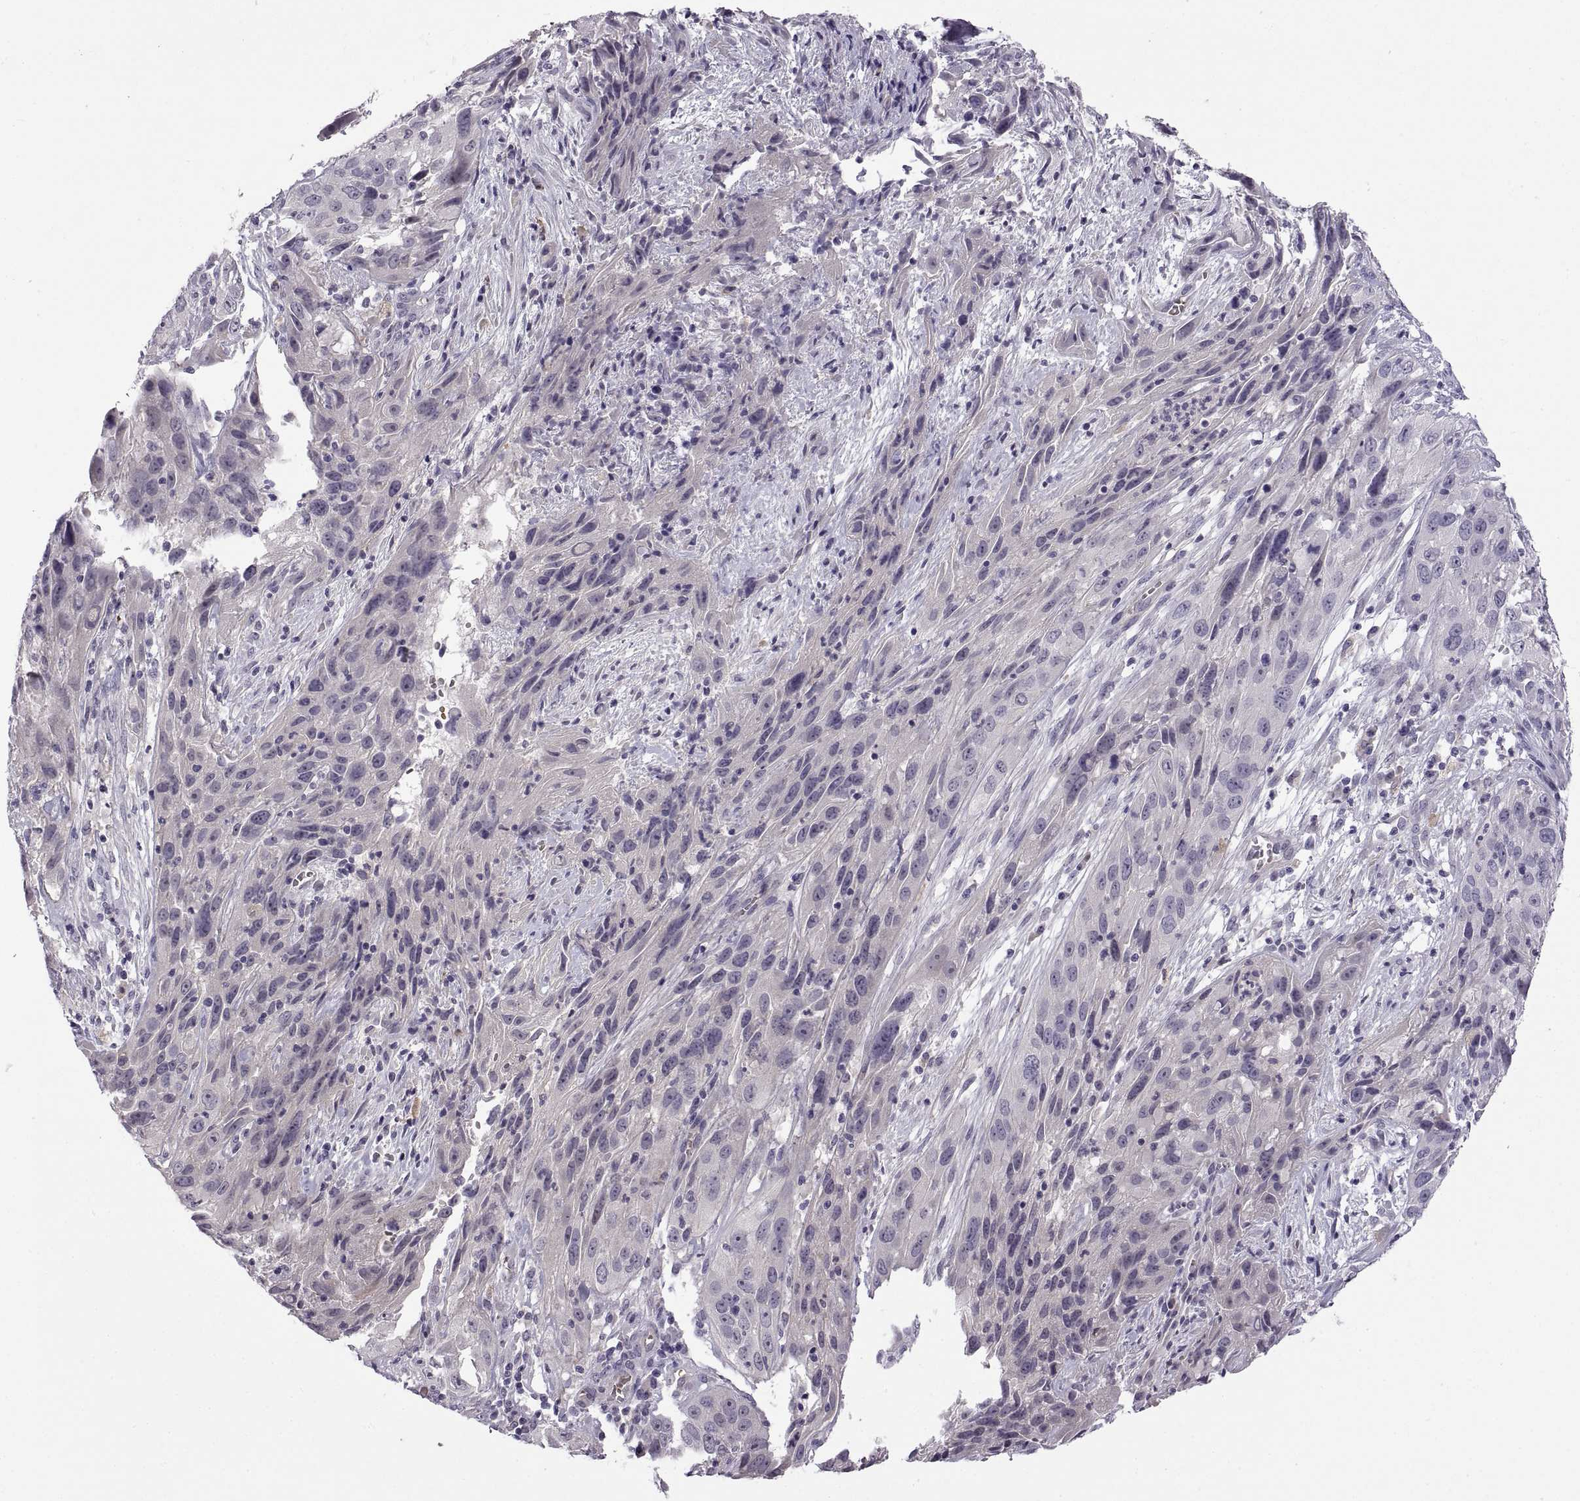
{"staining": {"intensity": "negative", "quantity": "none", "location": "none"}, "tissue": "cervical cancer", "cell_type": "Tumor cells", "image_type": "cancer", "snomed": [{"axis": "morphology", "description": "Squamous cell carcinoma, NOS"}, {"axis": "topography", "description": "Cervix"}], "caption": "Micrograph shows no significant protein positivity in tumor cells of cervical squamous cell carcinoma.", "gene": "MEIOC", "patient": {"sex": "female", "age": 32}}